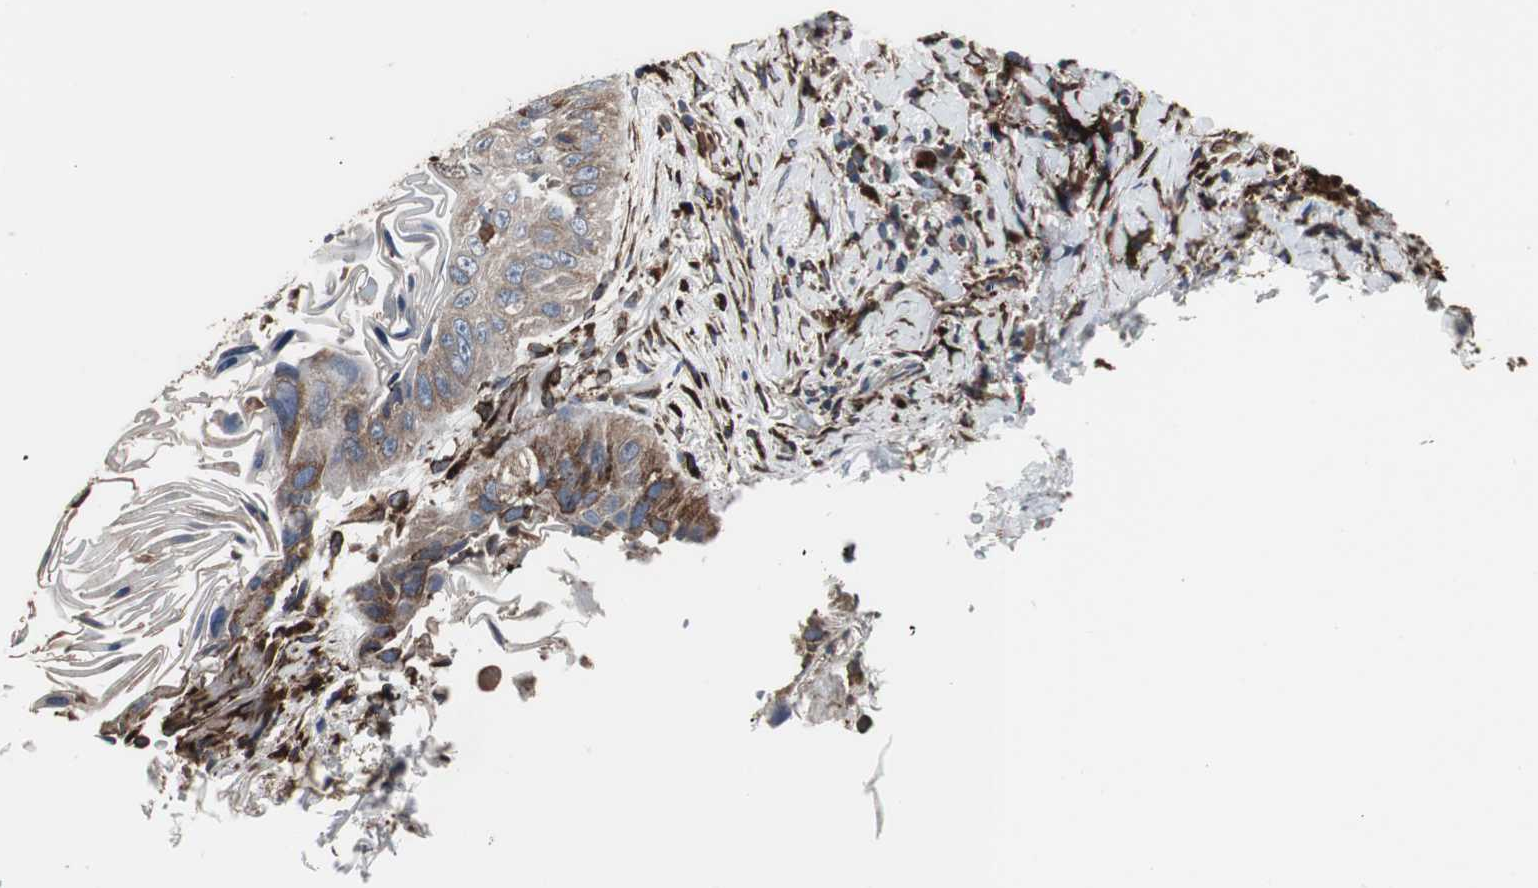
{"staining": {"intensity": "weak", "quantity": "25%-75%", "location": "cytoplasmic/membranous"}, "tissue": "lung cancer", "cell_type": "Tumor cells", "image_type": "cancer", "snomed": [{"axis": "morphology", "description": "Squamous cell carcinoma, NOS"}, {"axis": "topography", "description": "Lung"}], "caption": "IHC photomicrograph of neoplastic tissue: squamous cell carcinoma (lung) stained using immunohistochemistry (IHC) demonstrates low levels of weak protein expression localized specifically in the cytoplasmic/membranous of tumor cells, appearing as a cytoplasmic/membranous brown color.", "gene": "CALU", "patient": {"sex": "female", "age": 67}}